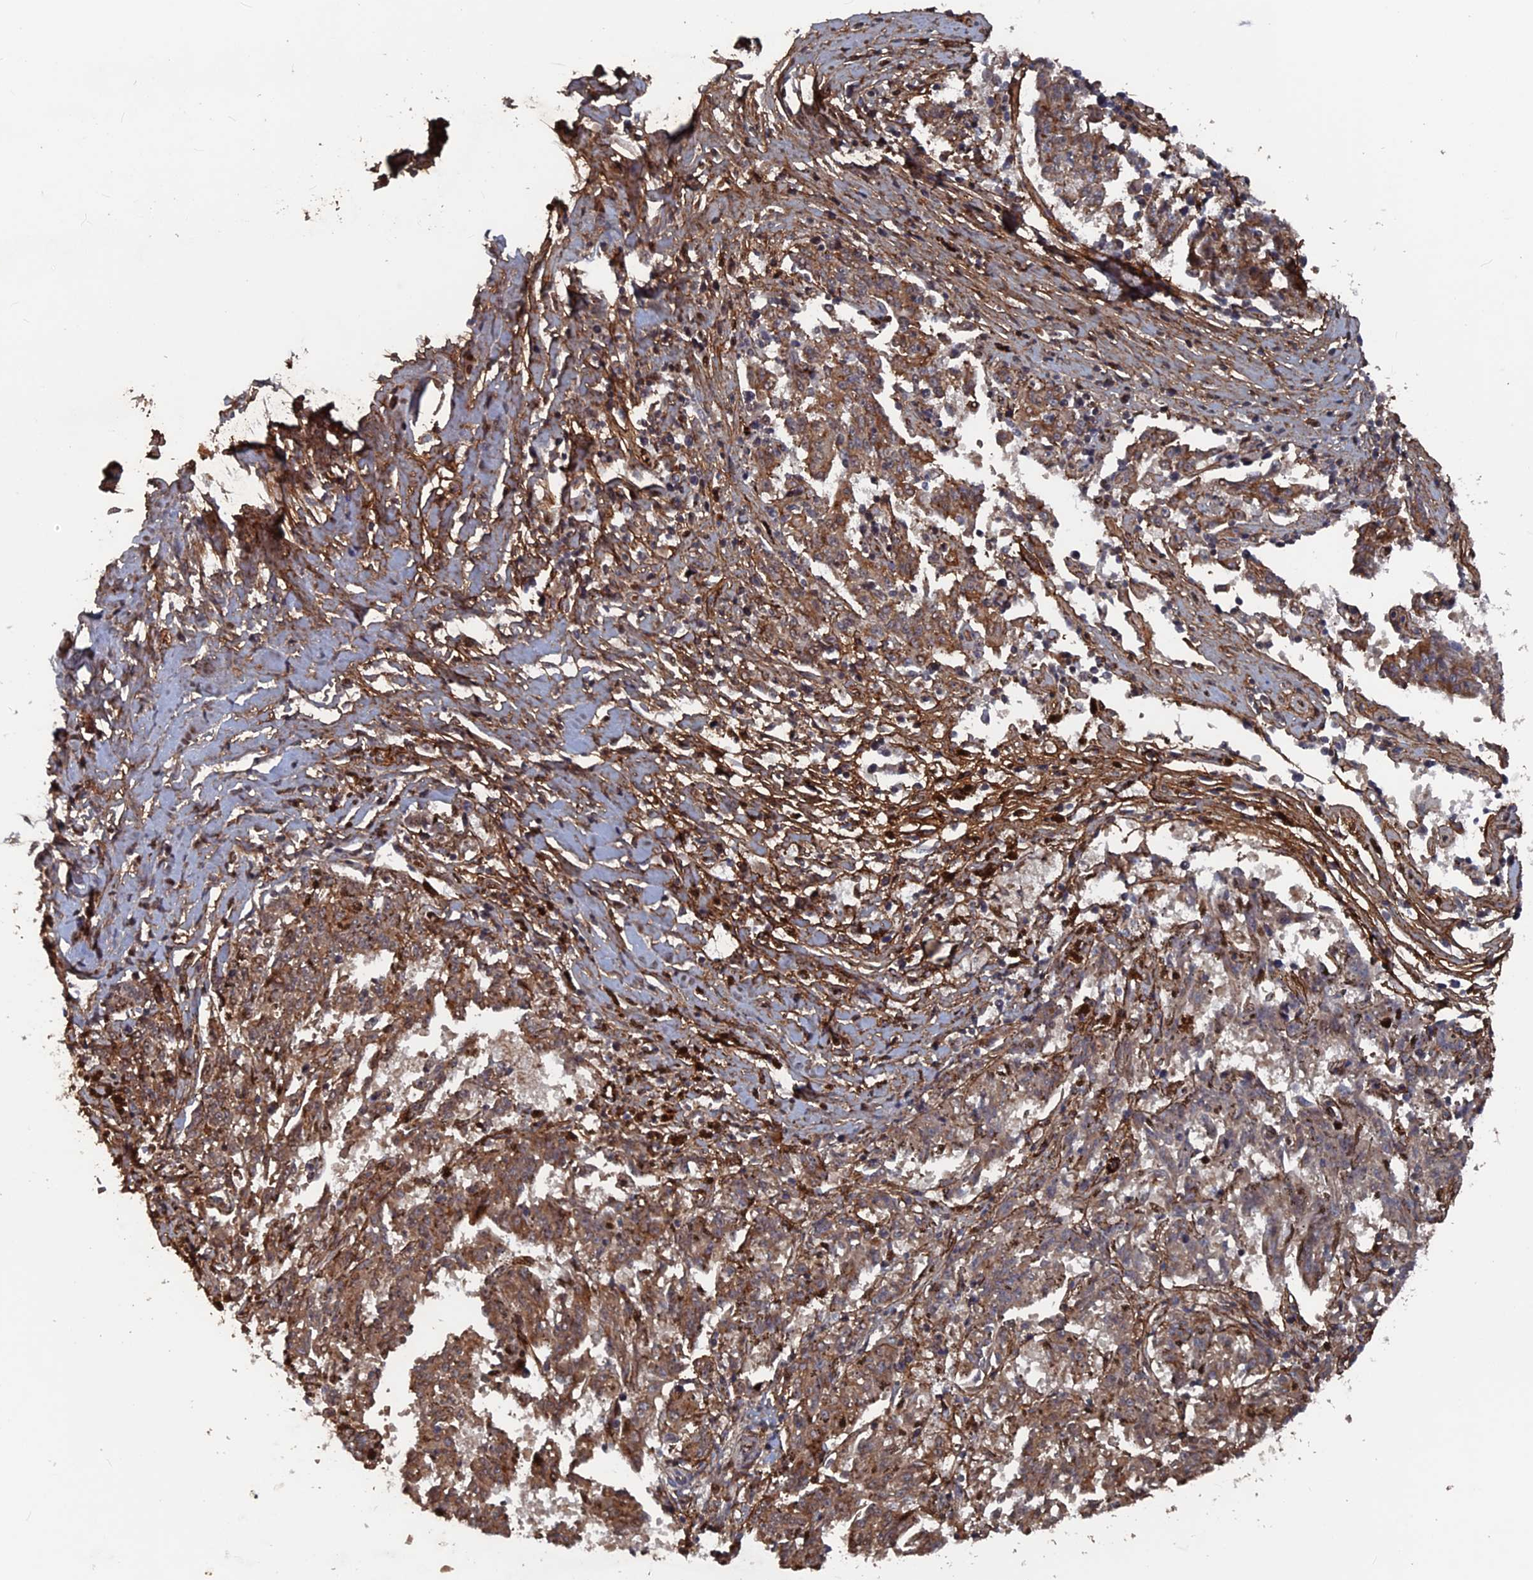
{"staining": {"intensity": "moderate", "quantity": ">75%", "location": "cytoplasmic/membranous"}, "tissue": "melanoma", "cell_type": "Tumor cells", "image_type": "cancer", "snomed": [{"axis": "morphology", "description": "Malignant melanoma, NOS"}, {"axis": "topography", "description": "Skin"}], "caption": "Melanoma stained for a protein displays moderate cytoplasmic/membranous positivity in tumor cells. The staining is performed using DAB (3,3'-diaminobenzidine) brown chromogen to label protein expression. The nuclei are counter-stained blue using hematoxylin.", "gene": "SH3D21", "patient": {"sex": "female", "age": 72}}